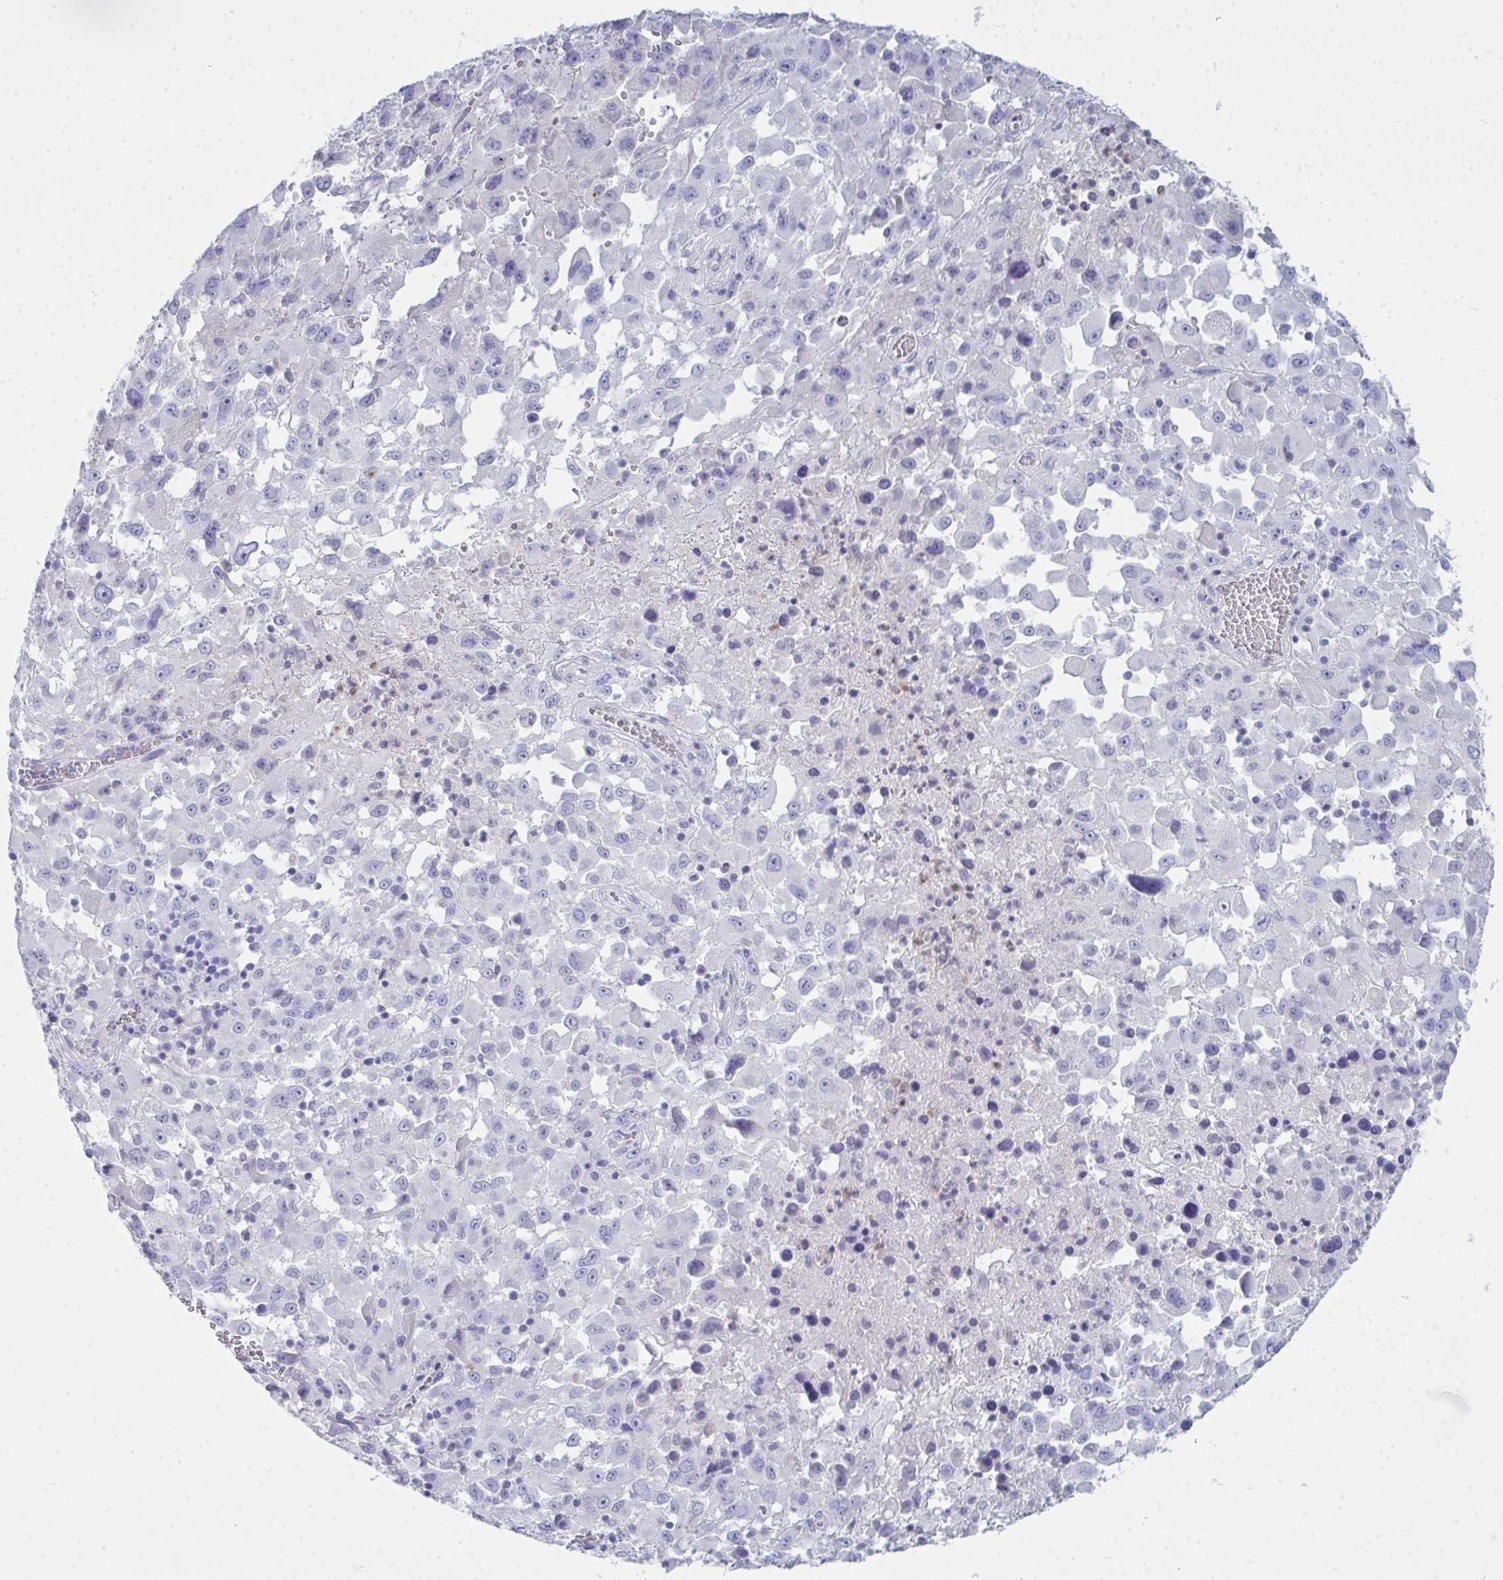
{"staining": {"intensity": "negative", "quantity": "none", "location": "none"}, "tissue": "melanoma", "cell_type": "Tumor cells", "image_type": "cancer", "snomed": [{"axis": "morphology", "description": "Malignant melanoma, Metastatic site"}, {"axis": "topography", "description": "Soft tissue"}], "caption": "This is an immunohistochemistry histopathology image of human malignant melanoma (metastatic site). There is no expression in tumor cells.", "gene": "SERPINB10", "patient": {"sex": "male", "age": 50}}